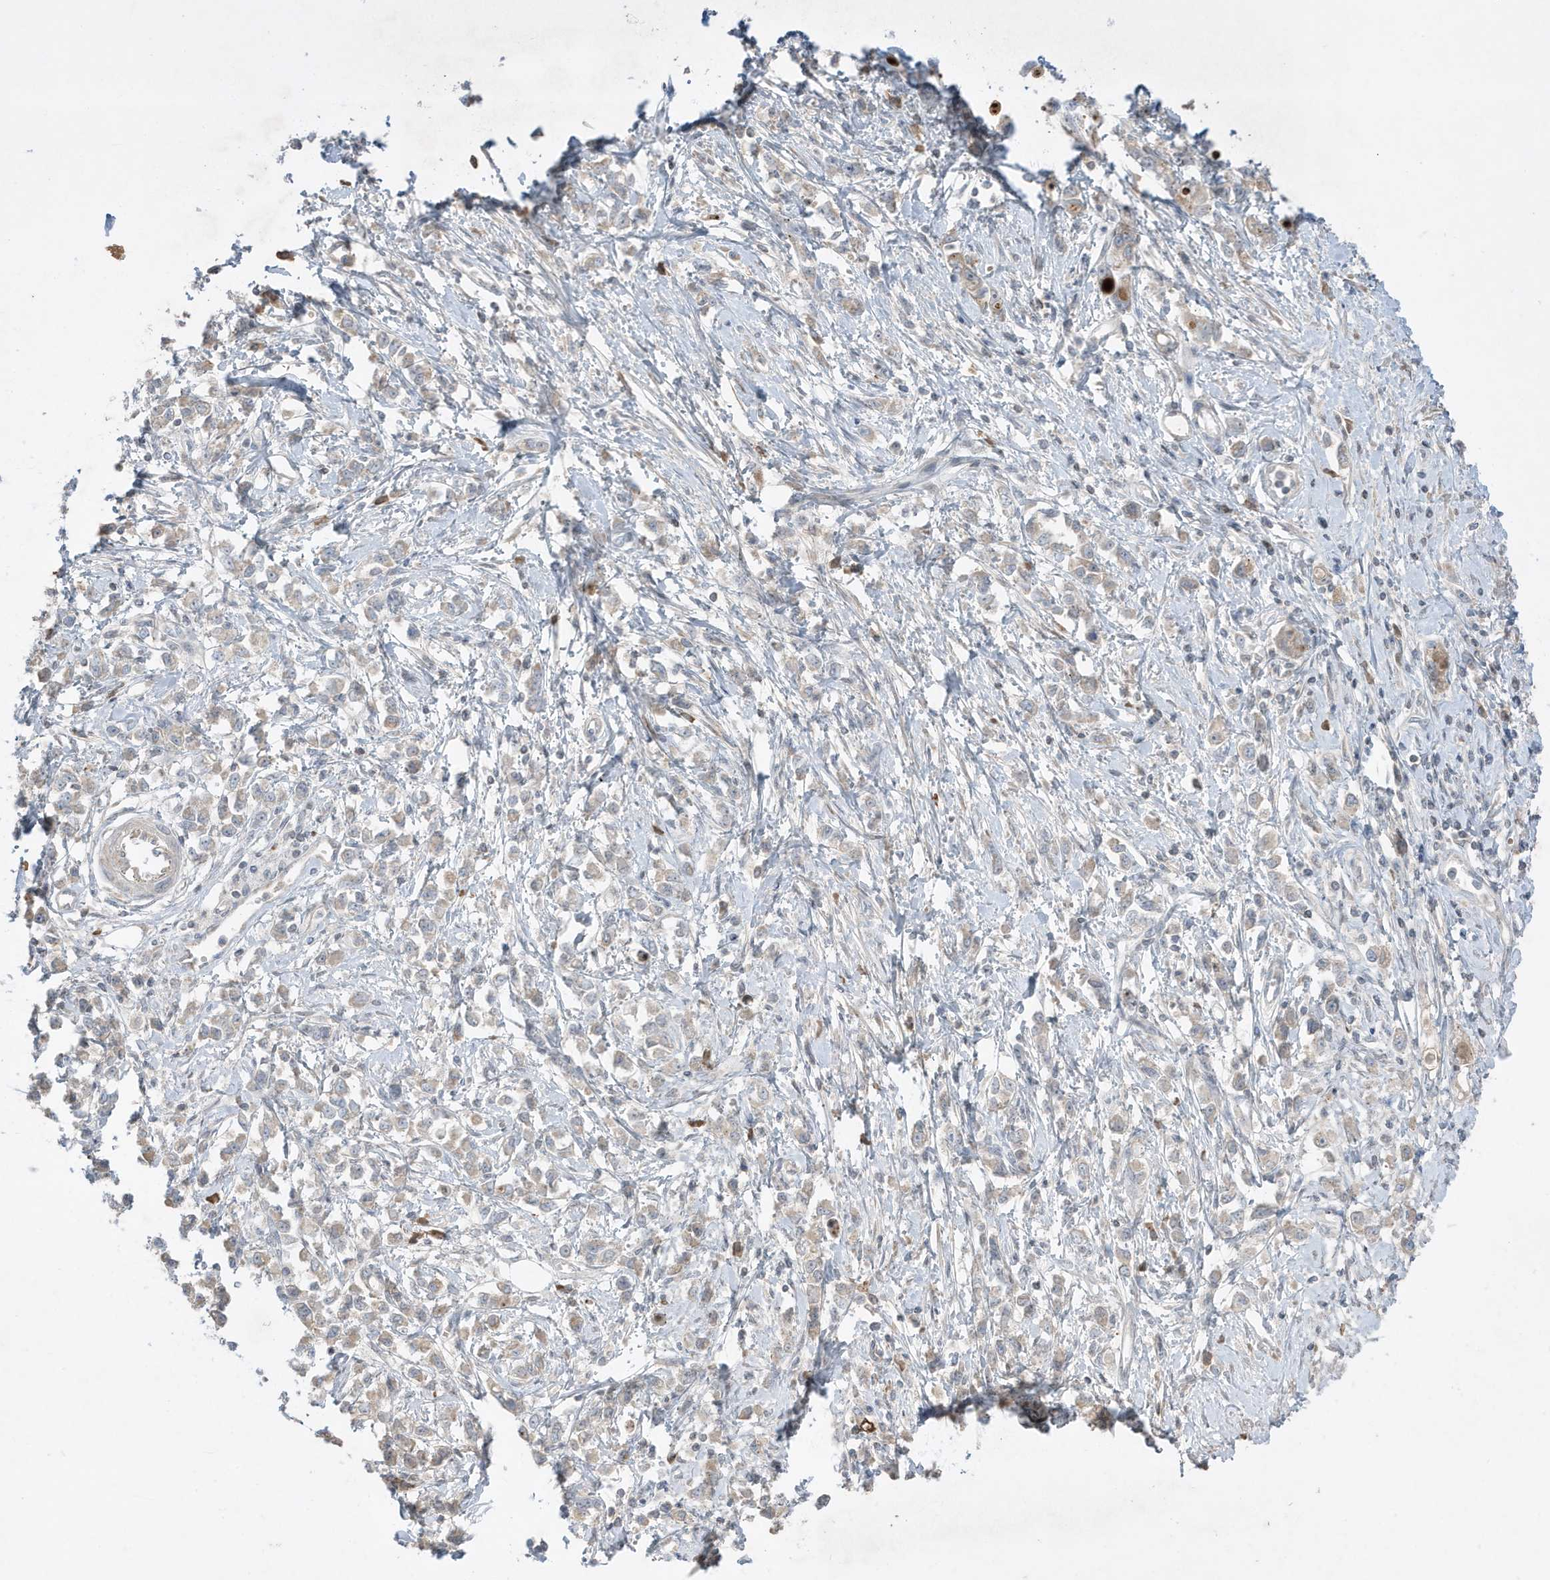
{"staining": {"intensity": "weak", "quantity": "25%-75%", "location": "cytoplasmic/membranous"}, "tissue": "stomach cancer", "cell_type": "Tumor cells", "image_type": "cancer", "snomed": [{"axis": "morphology", "description": "Adenocarcinoma, NOS"}, {"axis": "topography", "description": "Stomach"}], "caption": "Stomach cancer (adenocarcinoma) was stained to show a protein in brown. There is low levels of weak cytoplasmic/membranous positivity in about 25%-75% of tumor cells. The protein of interest is stained brown, and the nuclei are stained in blue (DAB IHC with brightfield microscopy, high magnification).", "gene": "FNDC1", "patient": {"sex": "female", "age": 76}}